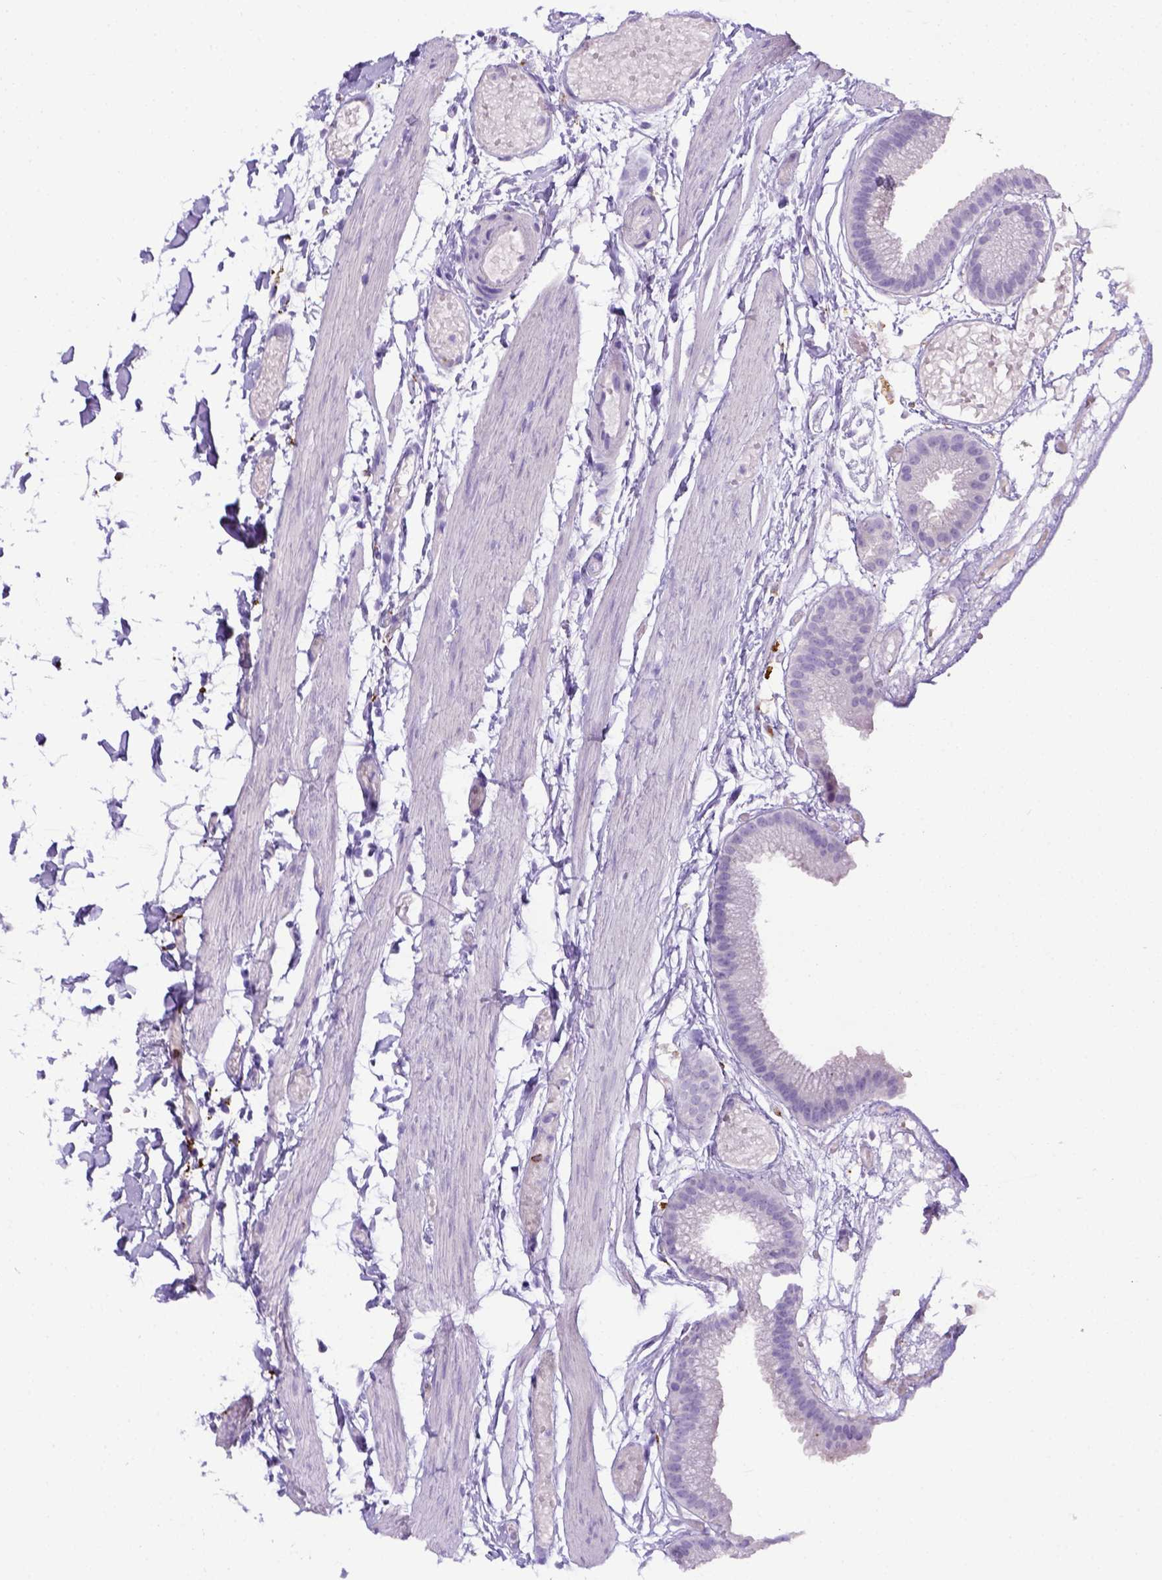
{"staining": {"intensity": "negative", "quantity": "none", "location": "none"}, "tissue": "gallbladder", "cell_type": "Glandular cells", "image_type": "normal", "snomed": [{"axis": "morphology", "description": "Normal tissue, NOS"}, {"axis": "topography", "description": "Gallbladder"}], "caption": "DAB (3,3'-diaminobenzidine) immunohistochemical staining of benign gallbladder exhibits no significant staining in glandular cells. (Stains: DAB immunohistochemistry (IHC) with hematoxylin counter stain, Microscopy: brightfield microscopy at high magnification).", "gene": "CD68", "patient": {"sex": "female", "age": 45}}